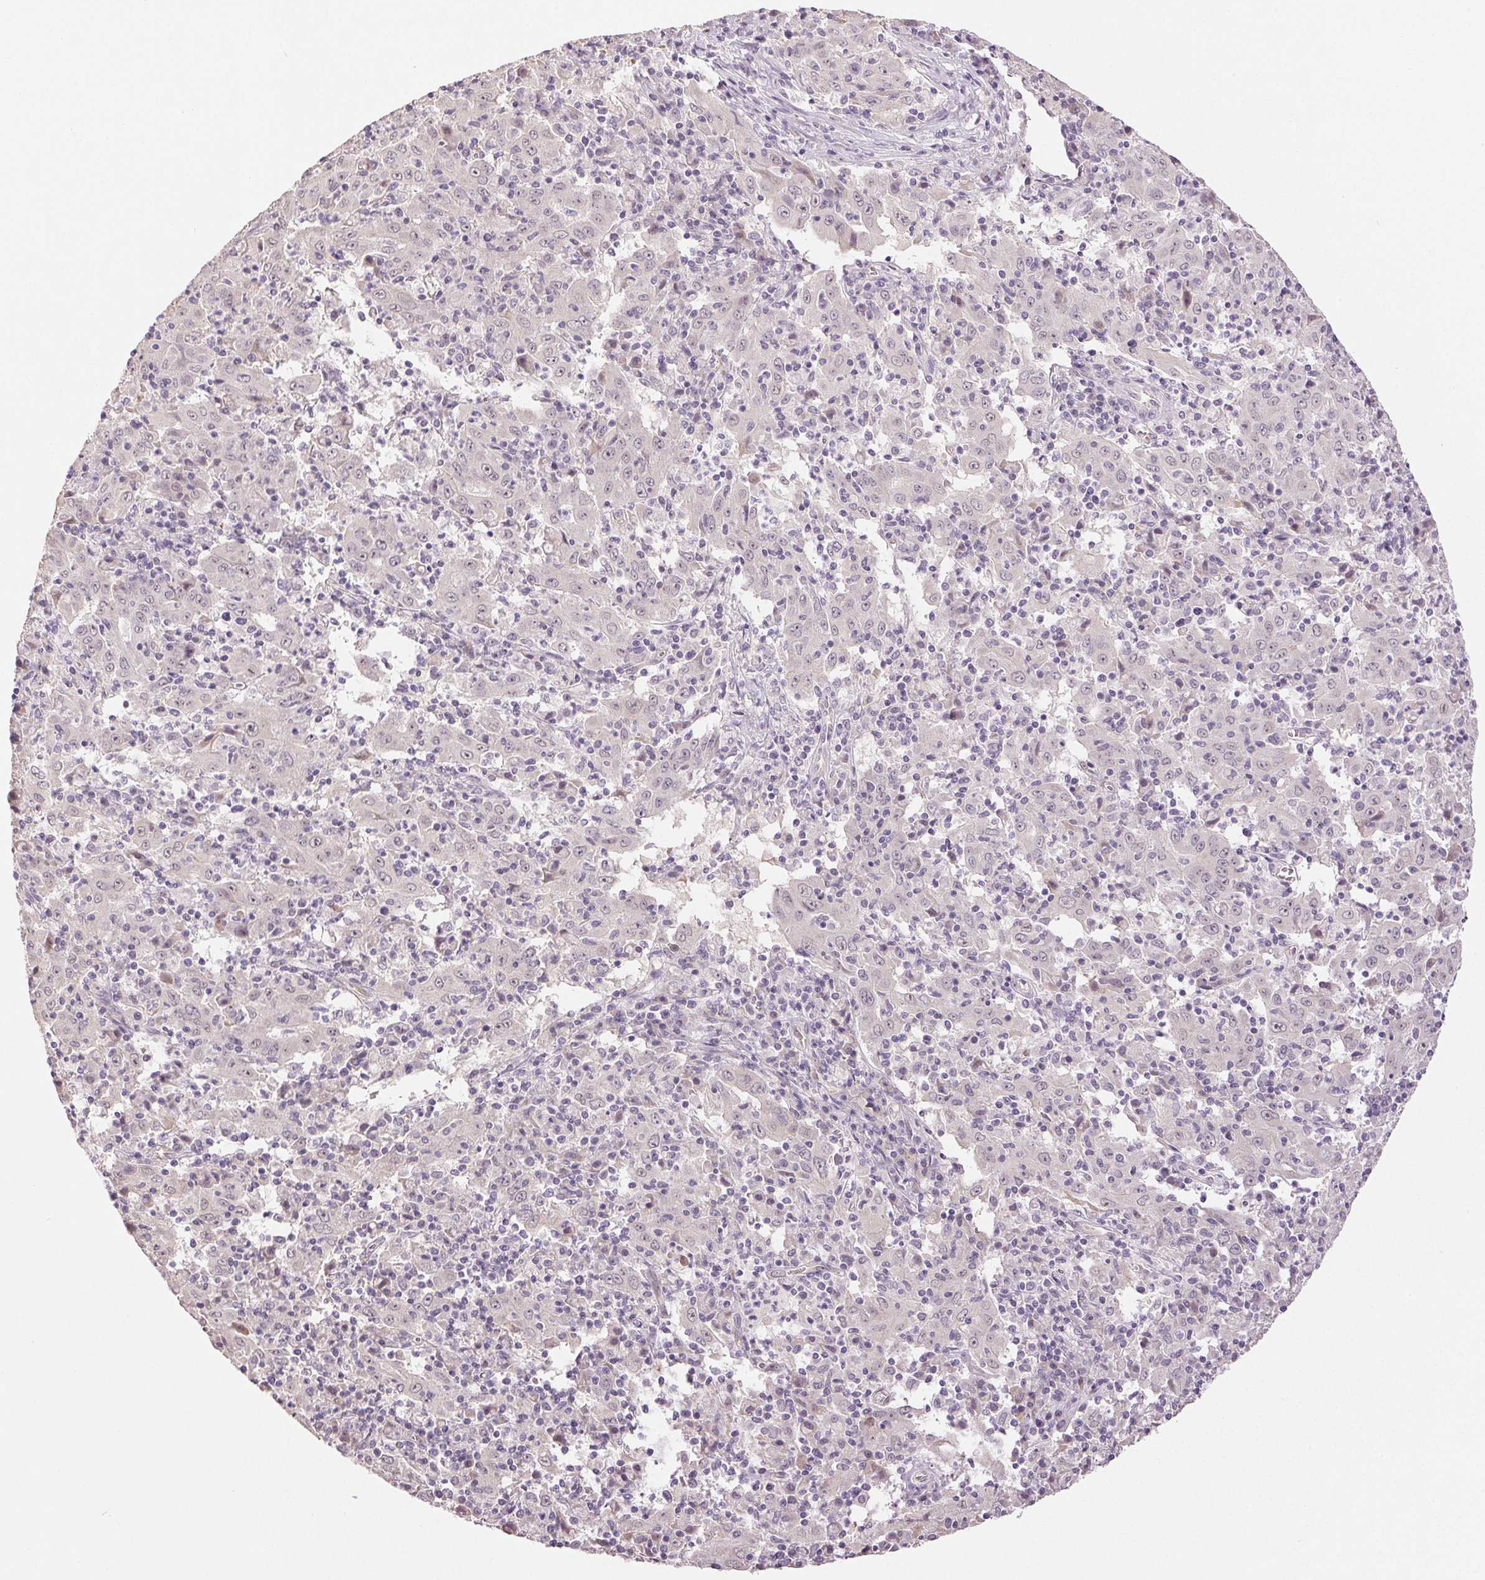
{"staining": {"intensity": "negative", "quantity": "none", "location": "none"}, "tissue": "pancreatic cancer", "cell_type": "Tumor cells", "image_type": "cancer", "snomed": [{"axis": "morphology", "description": "Adenocarcinoma, NOS"}, {"axis": "topography", "description": "Pancreas"}], "caption": "Immunohistochemistry (IHC) histopathology image of human pancreatic adenocarcinoma stained for a protein (brown), which displays no expression in tumor cells. Brightfield microscopy of IHC stained with DAB (3,3'-diaminobenzidine) (brown) and hematoxylin (blue), captured at high magnification.", "gene": "PLCB1", "patient": {"sex": "male", "age": 63}}